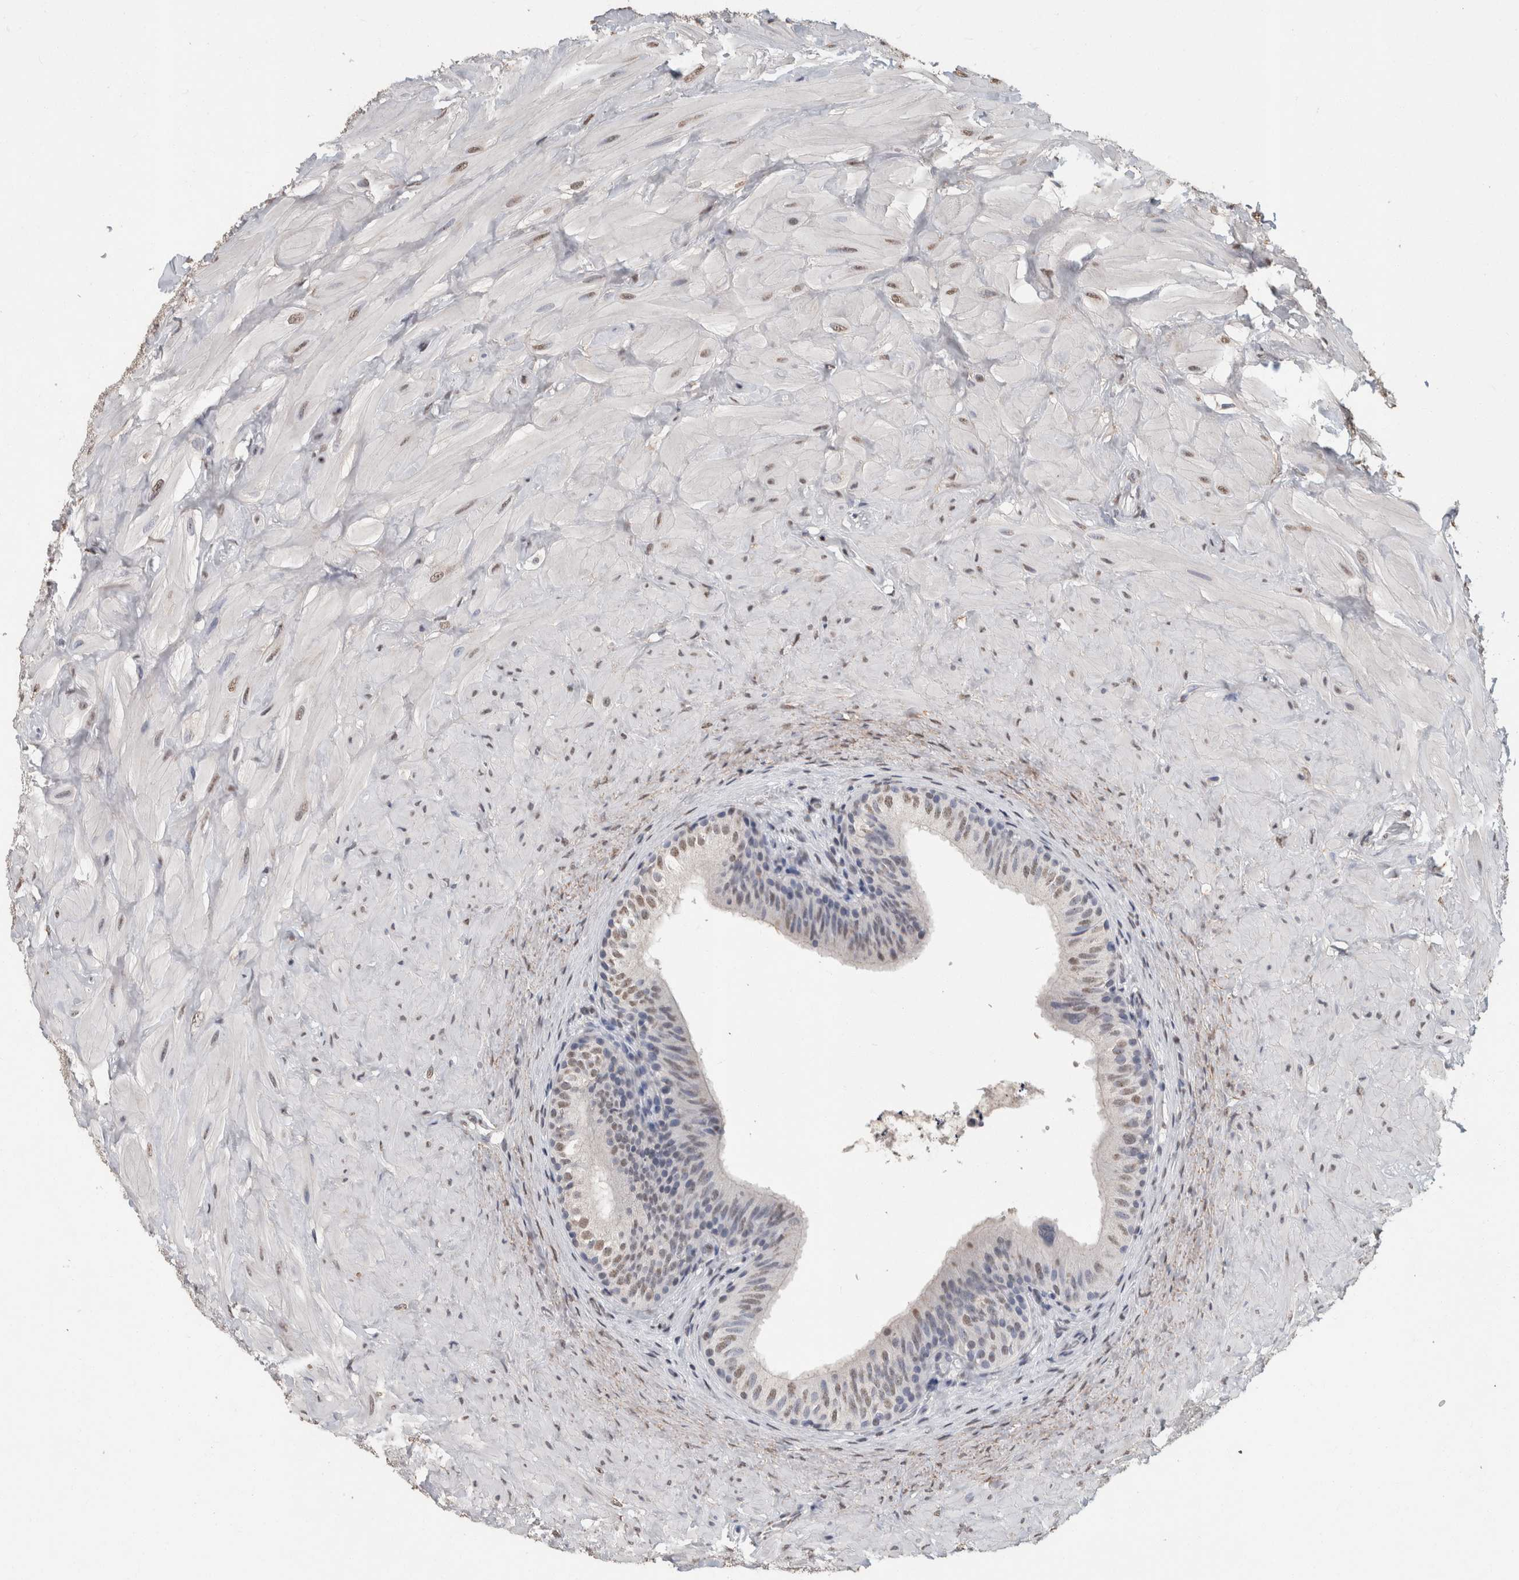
{"staining": {"intensity": "weak", "quantity": "25%-75%", "location": "nuclear"}, "tissue": "epididymis", "cell_type": "Glandular cells", "image_type": "normal", "snomed": [{"axis": "morphology", "description": "Normal tissue, NOS"}, {"axis": "topography", "description": "Soft tissue"}, {"axis": "topography", "description": "Epididymis"}], "caption": "Immunohistochemistry (IHC) image of normal epididymis: human epididymis stained using immunohistochemistry reveals low levels of weak protein expression localized specifically in the nuclear of glandular cells, appearing as a nuclear brown color.", "gene": "LTBP1", "patient": {"sex": "male", "age": 26}}